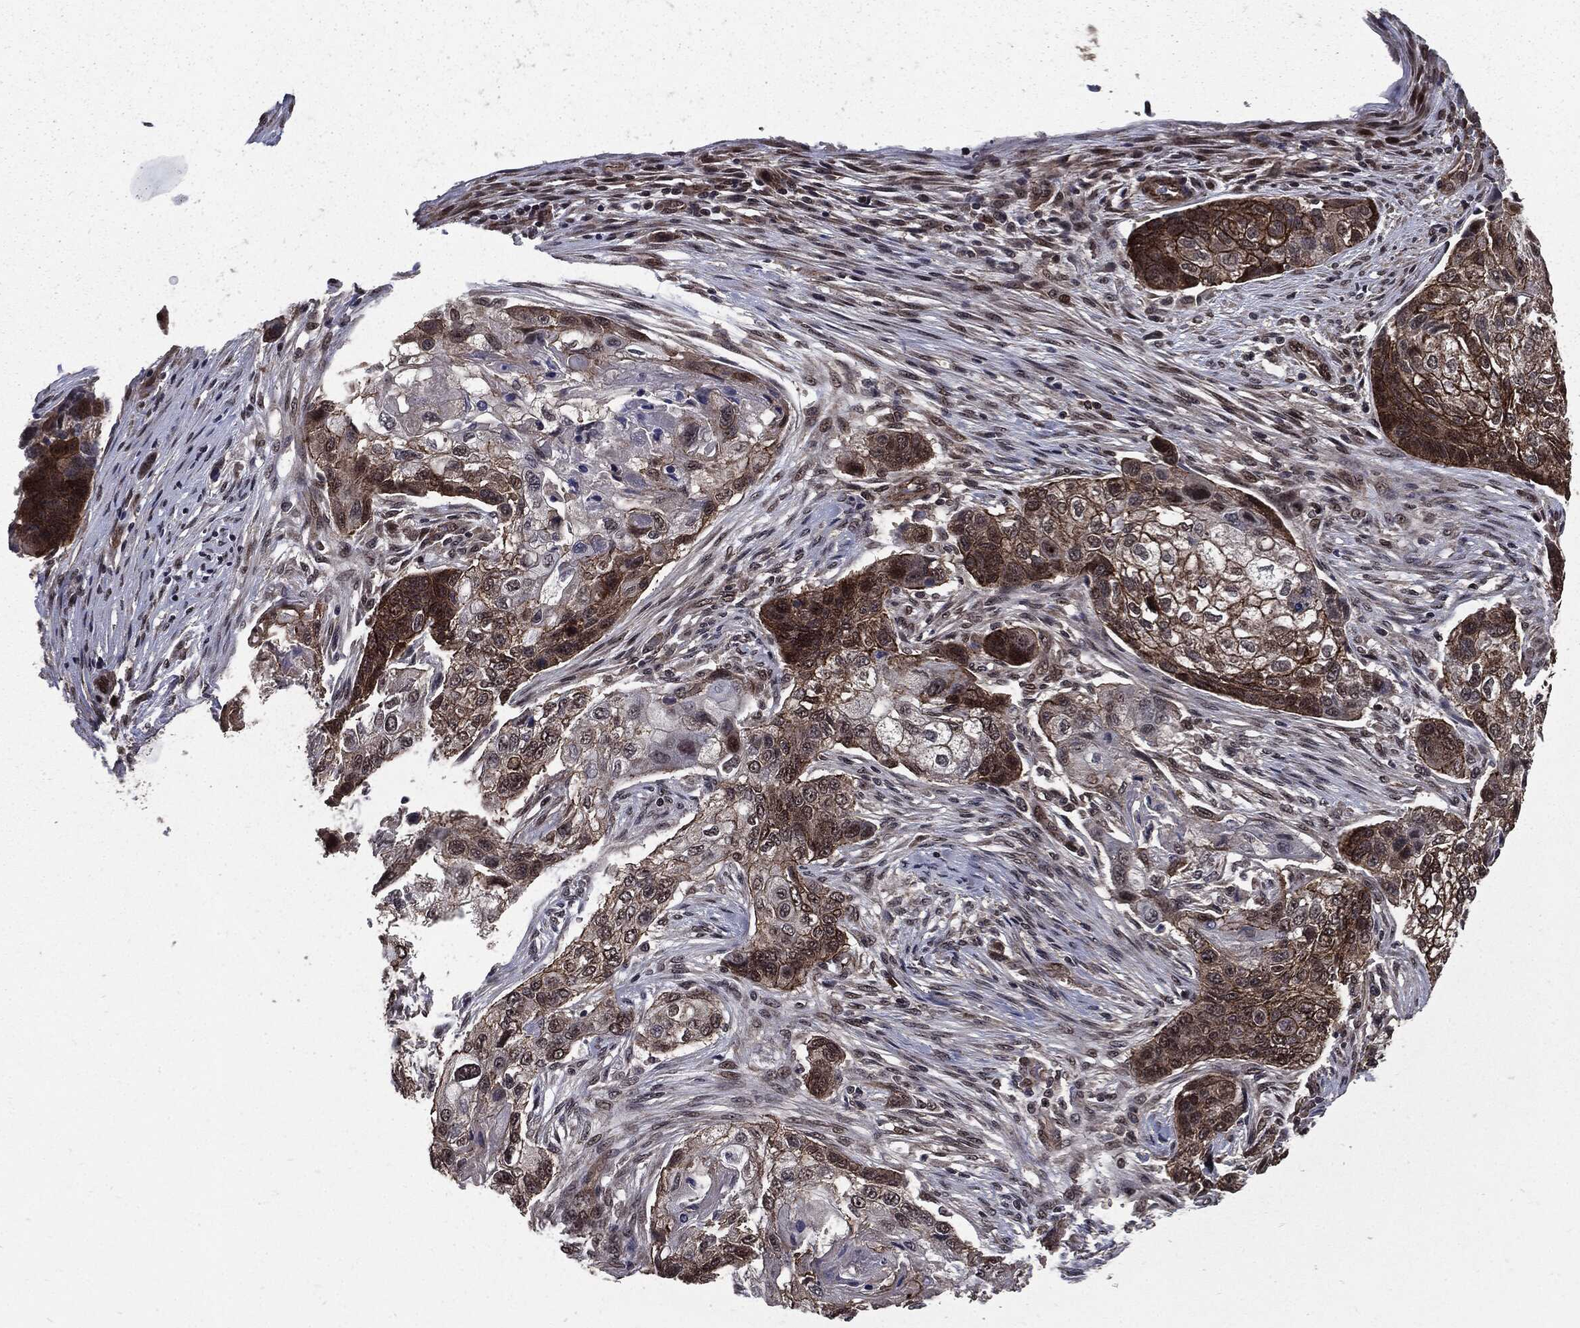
{"staining": {"intensity": "moderate", "quantity": "25%-75%", "location": "cytoplasmic/membranous"}, "tissue": "lung cancer", "cell_type": "Tumor cells", "image_type": "cancer", "snomed": [{"axis": "morphology", "description": "Normal tissue, NOS"}, {"axis": "morphology", "description": "Squamous cell carcinoma, NOS"}, {"axis": "topography", "description": "Bronchus"}, {"axis": "topography", "description": "Lung"}], "caption": "IHC (DAB) staining of squamous cell carcinoma (lung) demonstrates moderate cytoplasmic/membranous protein positivity in approximately 25%-75% of tumor cells.", "gene": "PTPA", "patient": {"sex": "male", "age": 69}}